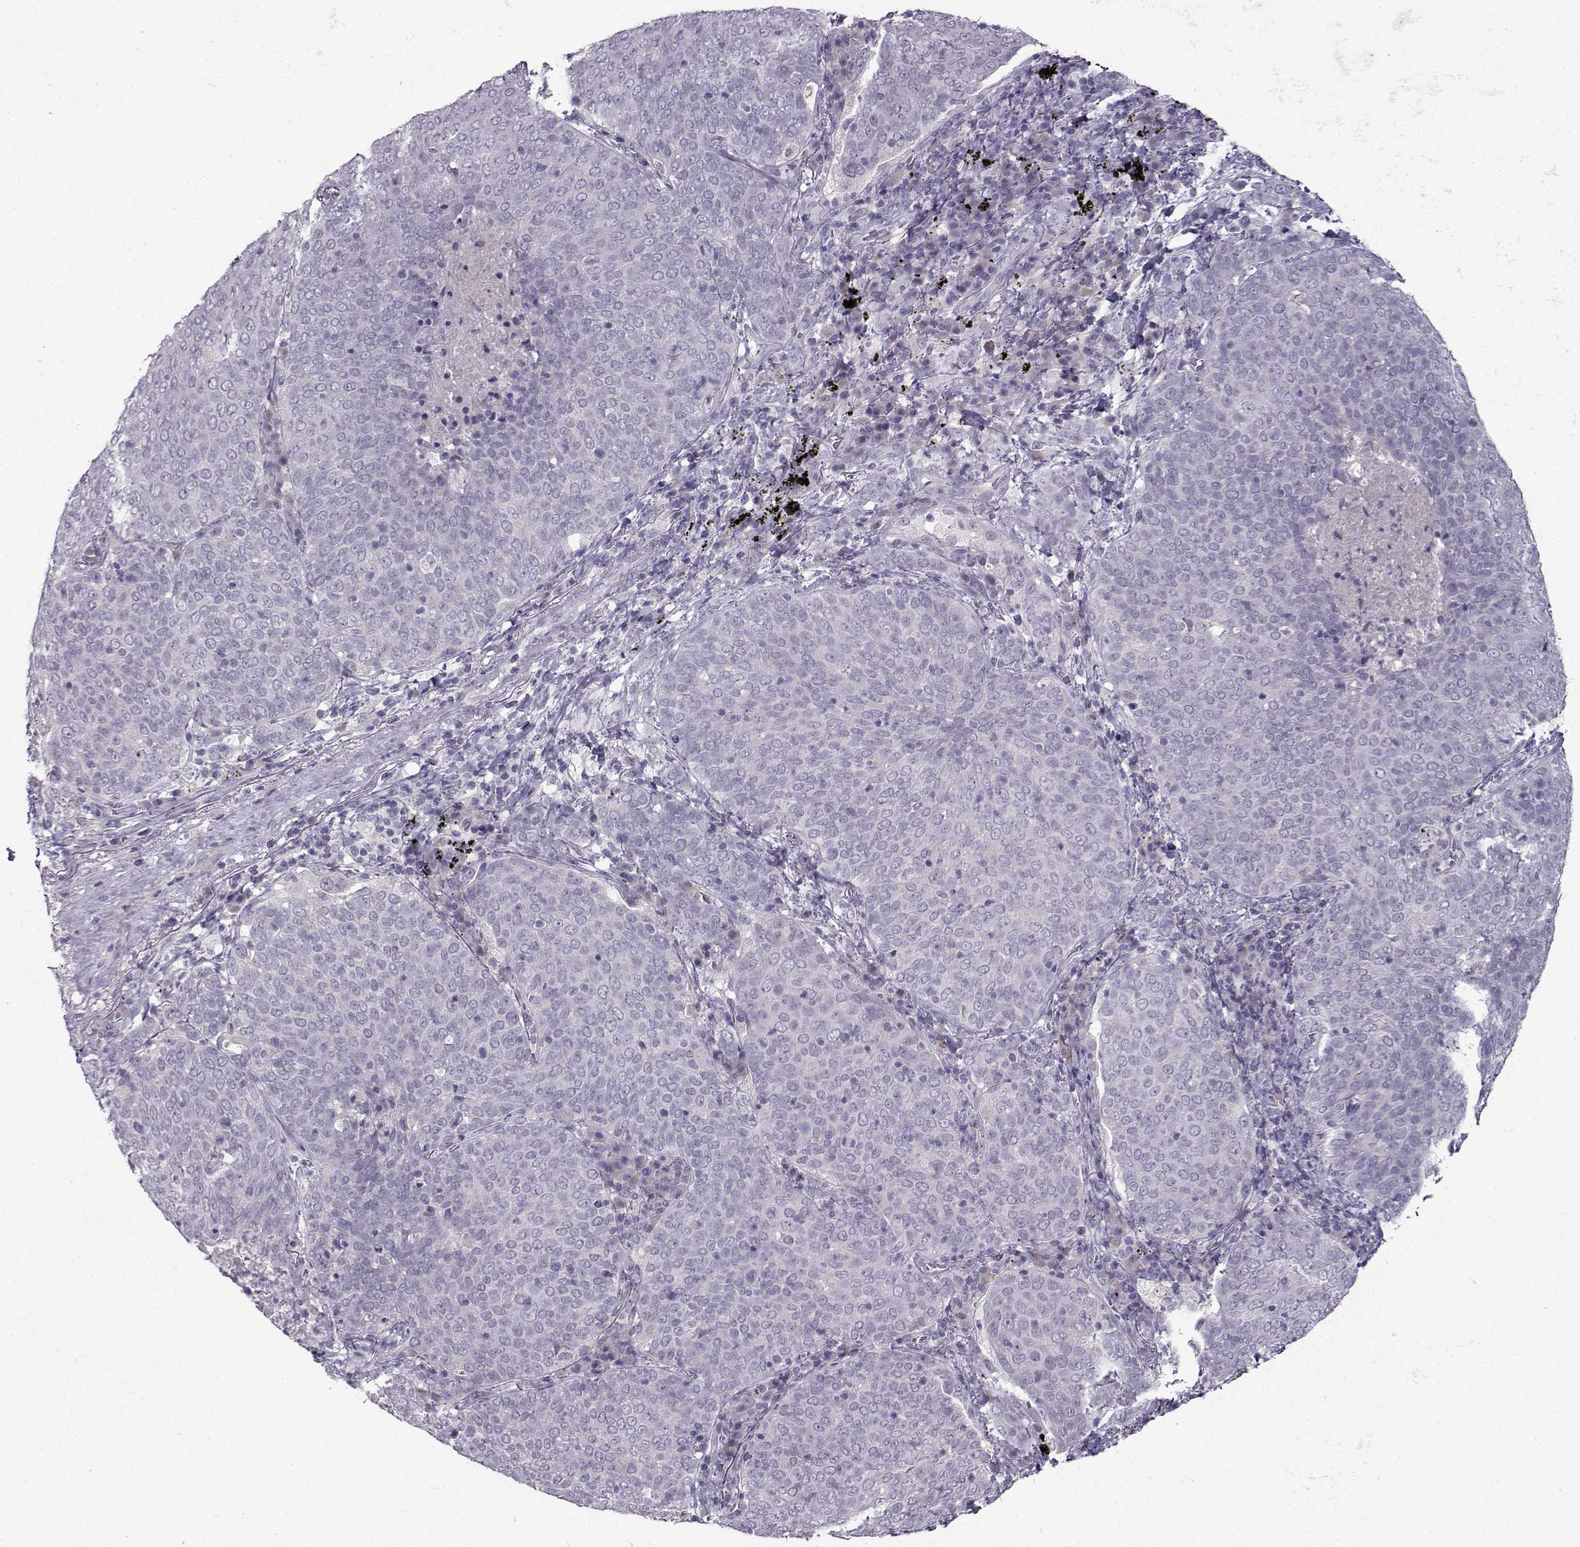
{"staining": {"intensity": "negative", "quantity": "none", "location": "none"}, "tissue": "lung cancer", "cell_type": "Tumor cells", "image_type": "cancer", "snomed": [{"axis": "morphology", "description": "Squamous cell carcinoma, NOS"}, {"axis": "topography", "description": "Lung"}], "caption": "A high-resolution image shows immunohistochemistry (IHC) staining of squamous cell carcinoma (lung), which reveals no significant positivity in tumor cells. (Immunohistochemistry, brightfield microscopy, high magnification).", "gene": "CRYBB1", "patient": {"sex": "male", "age": 82}}